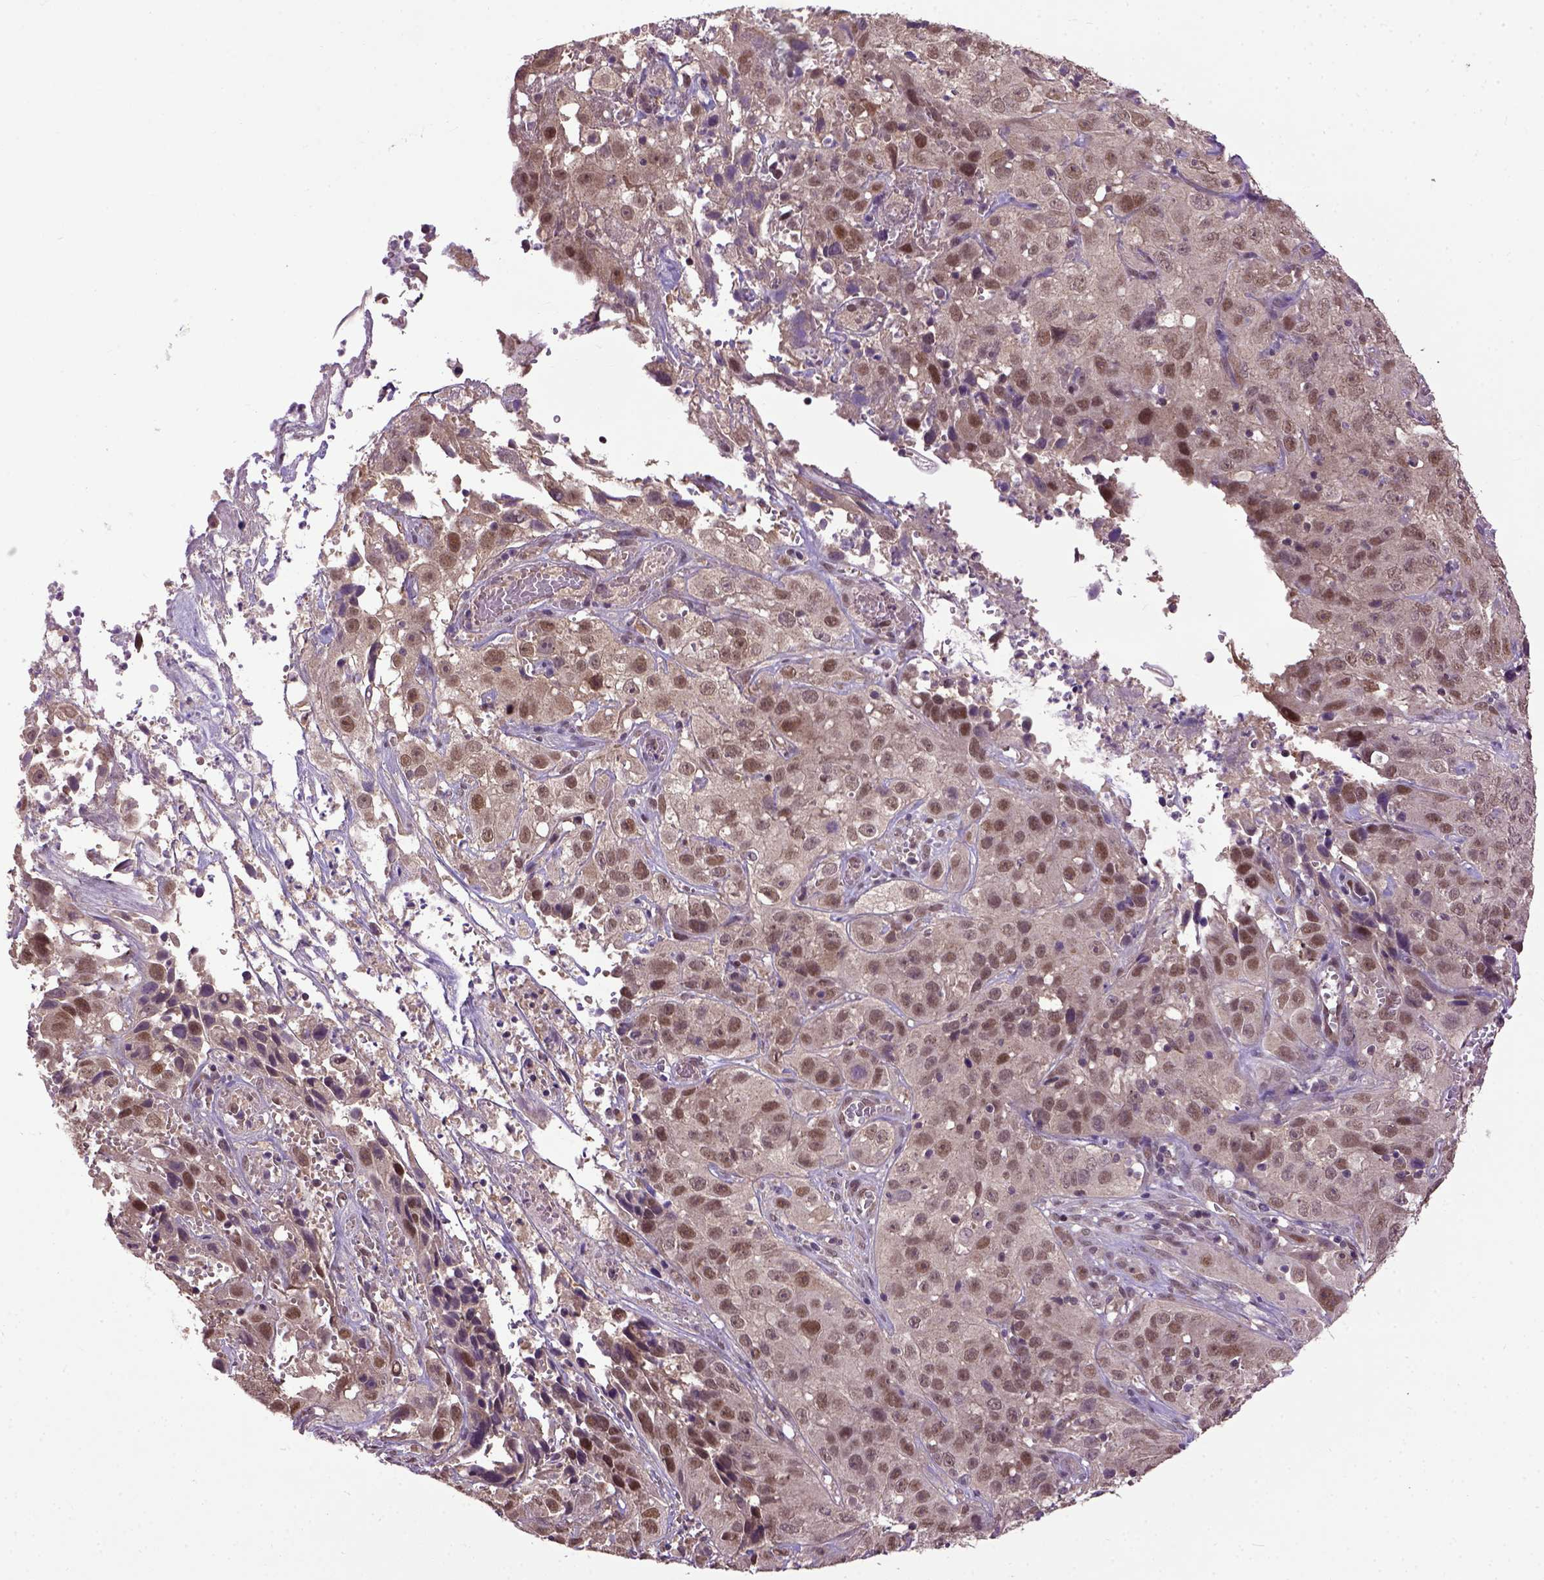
{"staining": {"intensity": "moderate", "quantity": ">75%", "location": "nuclear"}, "tissue": "cervical cancer", "cell_type": "Tumor cells", "image_type": "cancer", "snomed": [{"axis": "morphology", "description": "Squamous cell carcinoma, NOS"}, {"axis": "topography", "description": "Cervix"}], "caption": "DAB immunohistochemical staining of squamous cell carcinoma (cervical) displays moderate nuclear protein staining in approximately >75% of tumor cells.", "gene": "UBA3", "patient": {"sex": "female", "age": 32}}